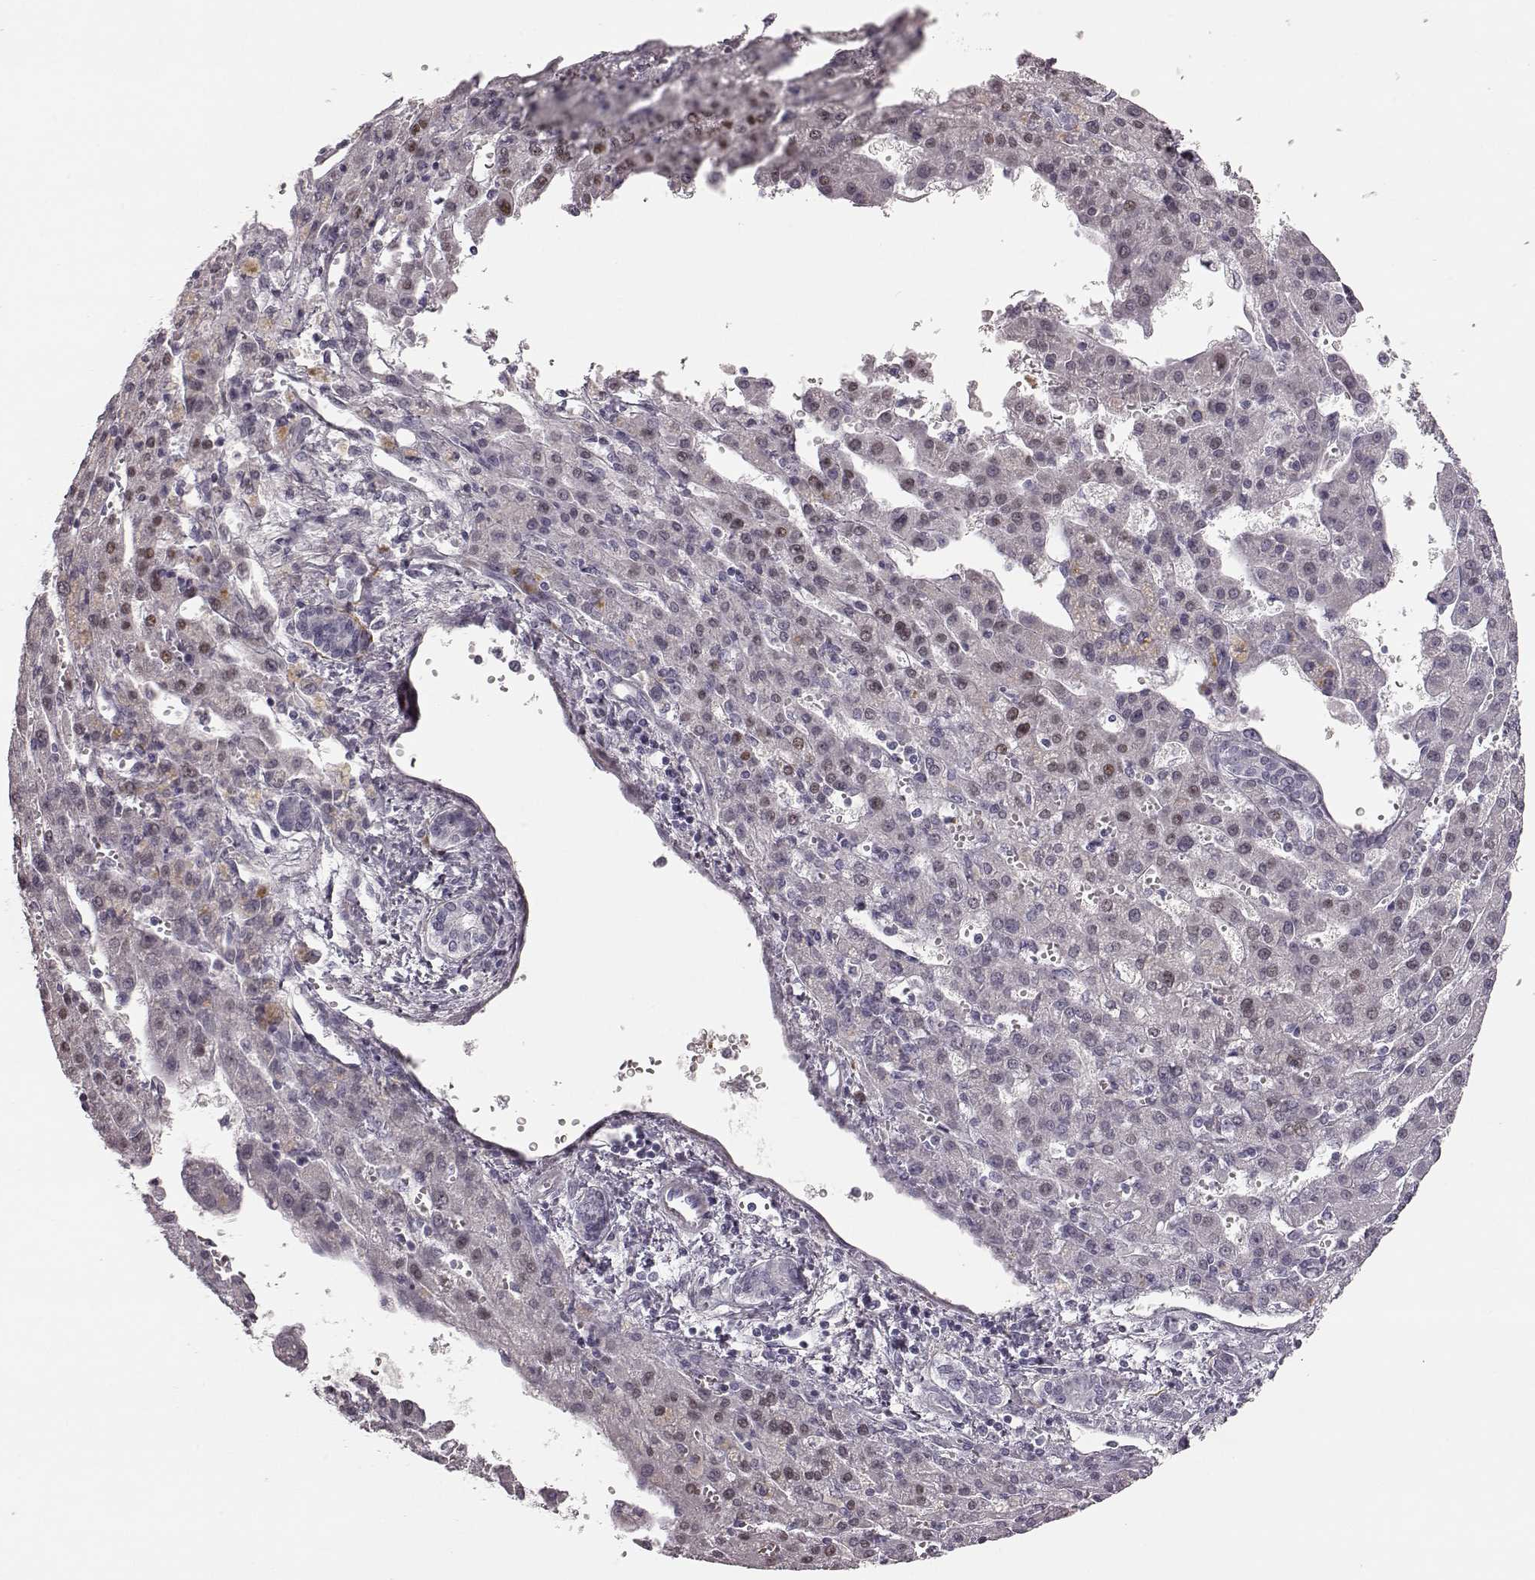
{"staining": {"intensity": "weak", "quantity": "<25%", "location": "cytoplasmic/membranous,nuclear"}, "tissue": "liver cancer", "cell_type": "Tumor cells", "image_type": "cancer", "snomed": [{"axis": "morphology", "description": "Carcinoma, Hepatocellular, NOS"}, {"axis": "topography", "description": "Liver"}], "caption": "This is a histopathology image of IHC staining of liver hepatocellular carcinoma, which shows no positivity in tumor cells.", "gene": "ZNF433", "patient": {"sex": "female", "age": 70}}